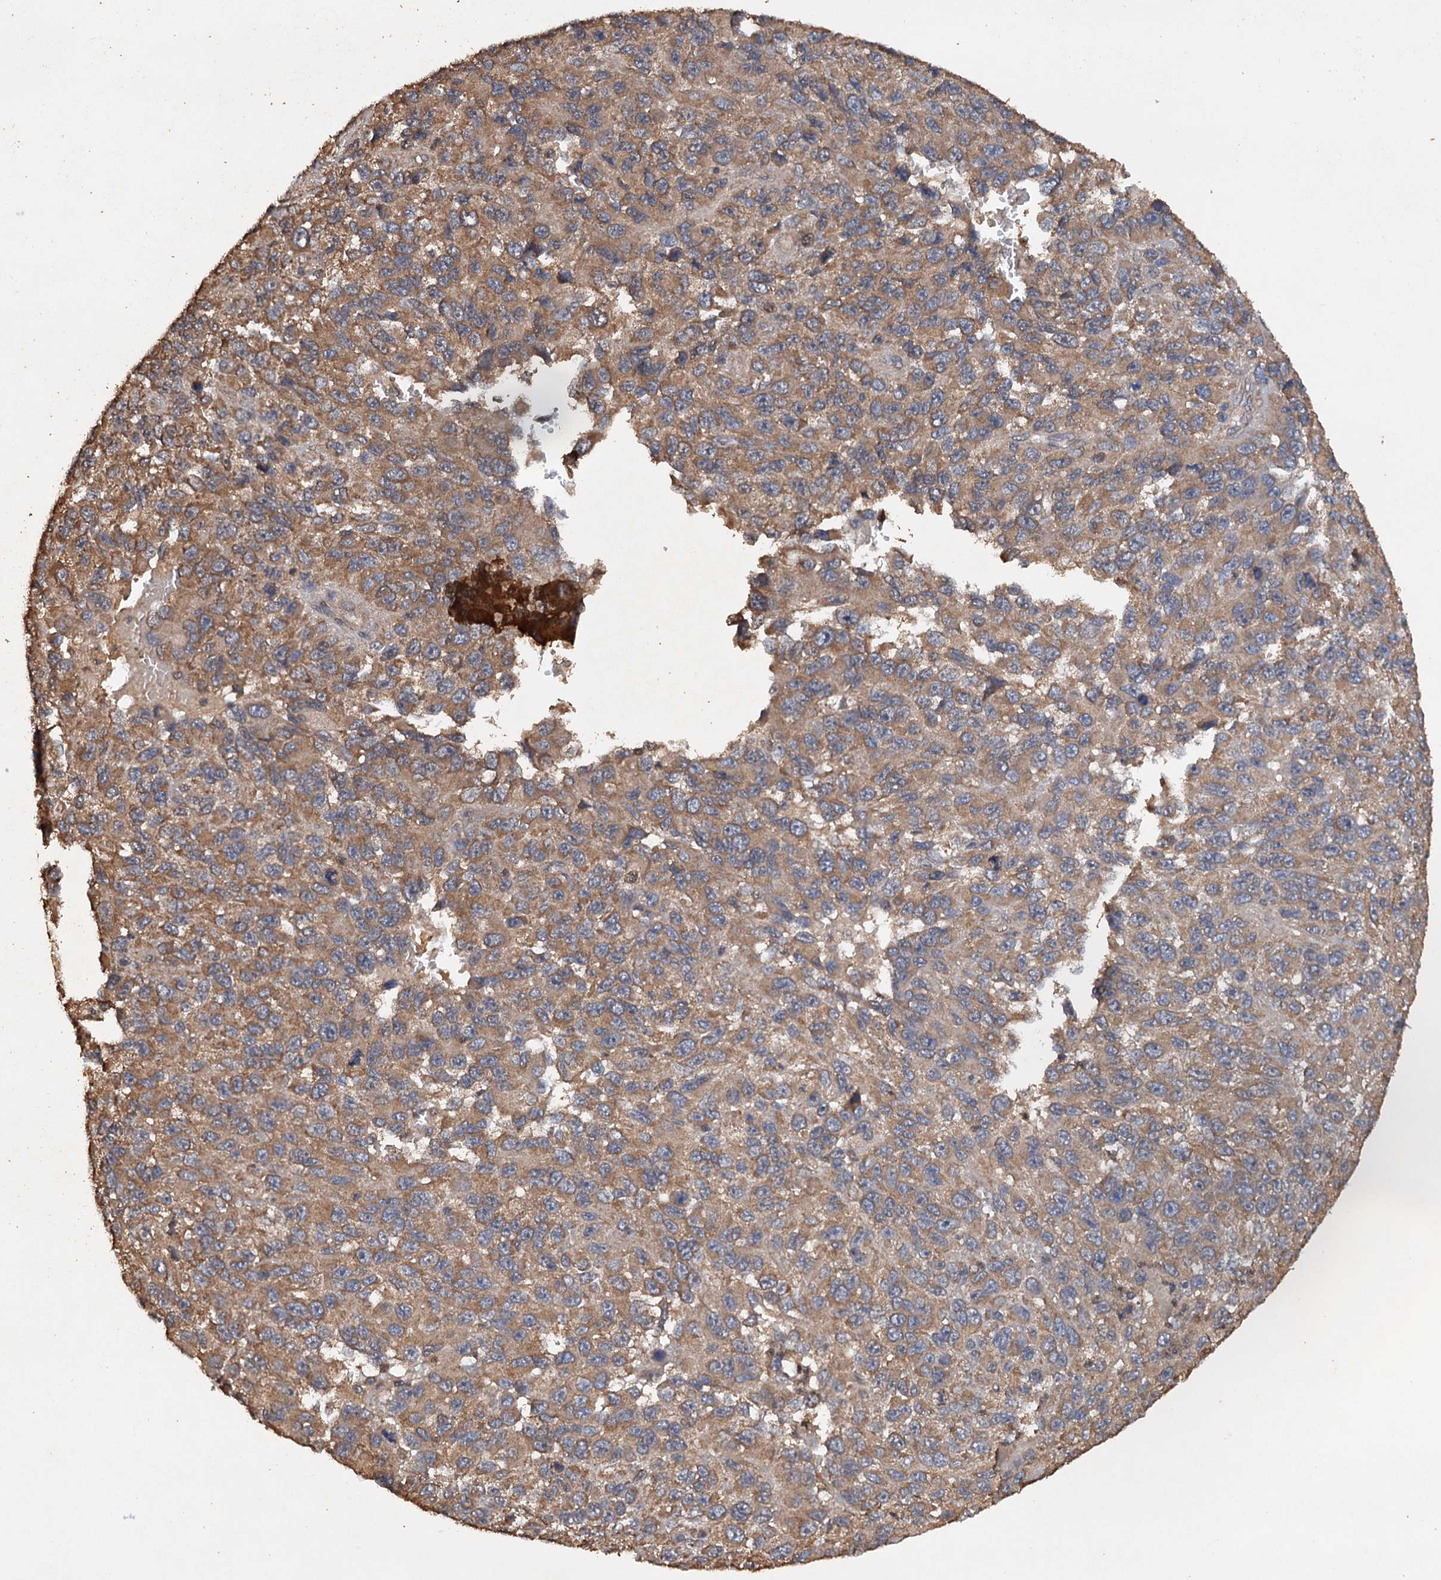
{"staining": {"intensity": "moderate", "quantity": ">75%", "location": "cytoplasmic/membranous"}, "tissue": "melanoma", "cell_type": "Tumor cells", "image_type": "cancer", "snomed": [{"axis": "morphology", "description": "Normal tissue, NOS"}, {"axis": "morphology", "description": "Malignant melanoma, NOS"}, {"axis": "topography", "description": "Skin"}], "caption": "Human melanoma stained for a protein (brown) exhibits moderate cytoplasmic/membranous positive staining in approximately >75% of tumor cells.", "gene": "PSMD9", "patient": {"sex": "female", "age": 96}}